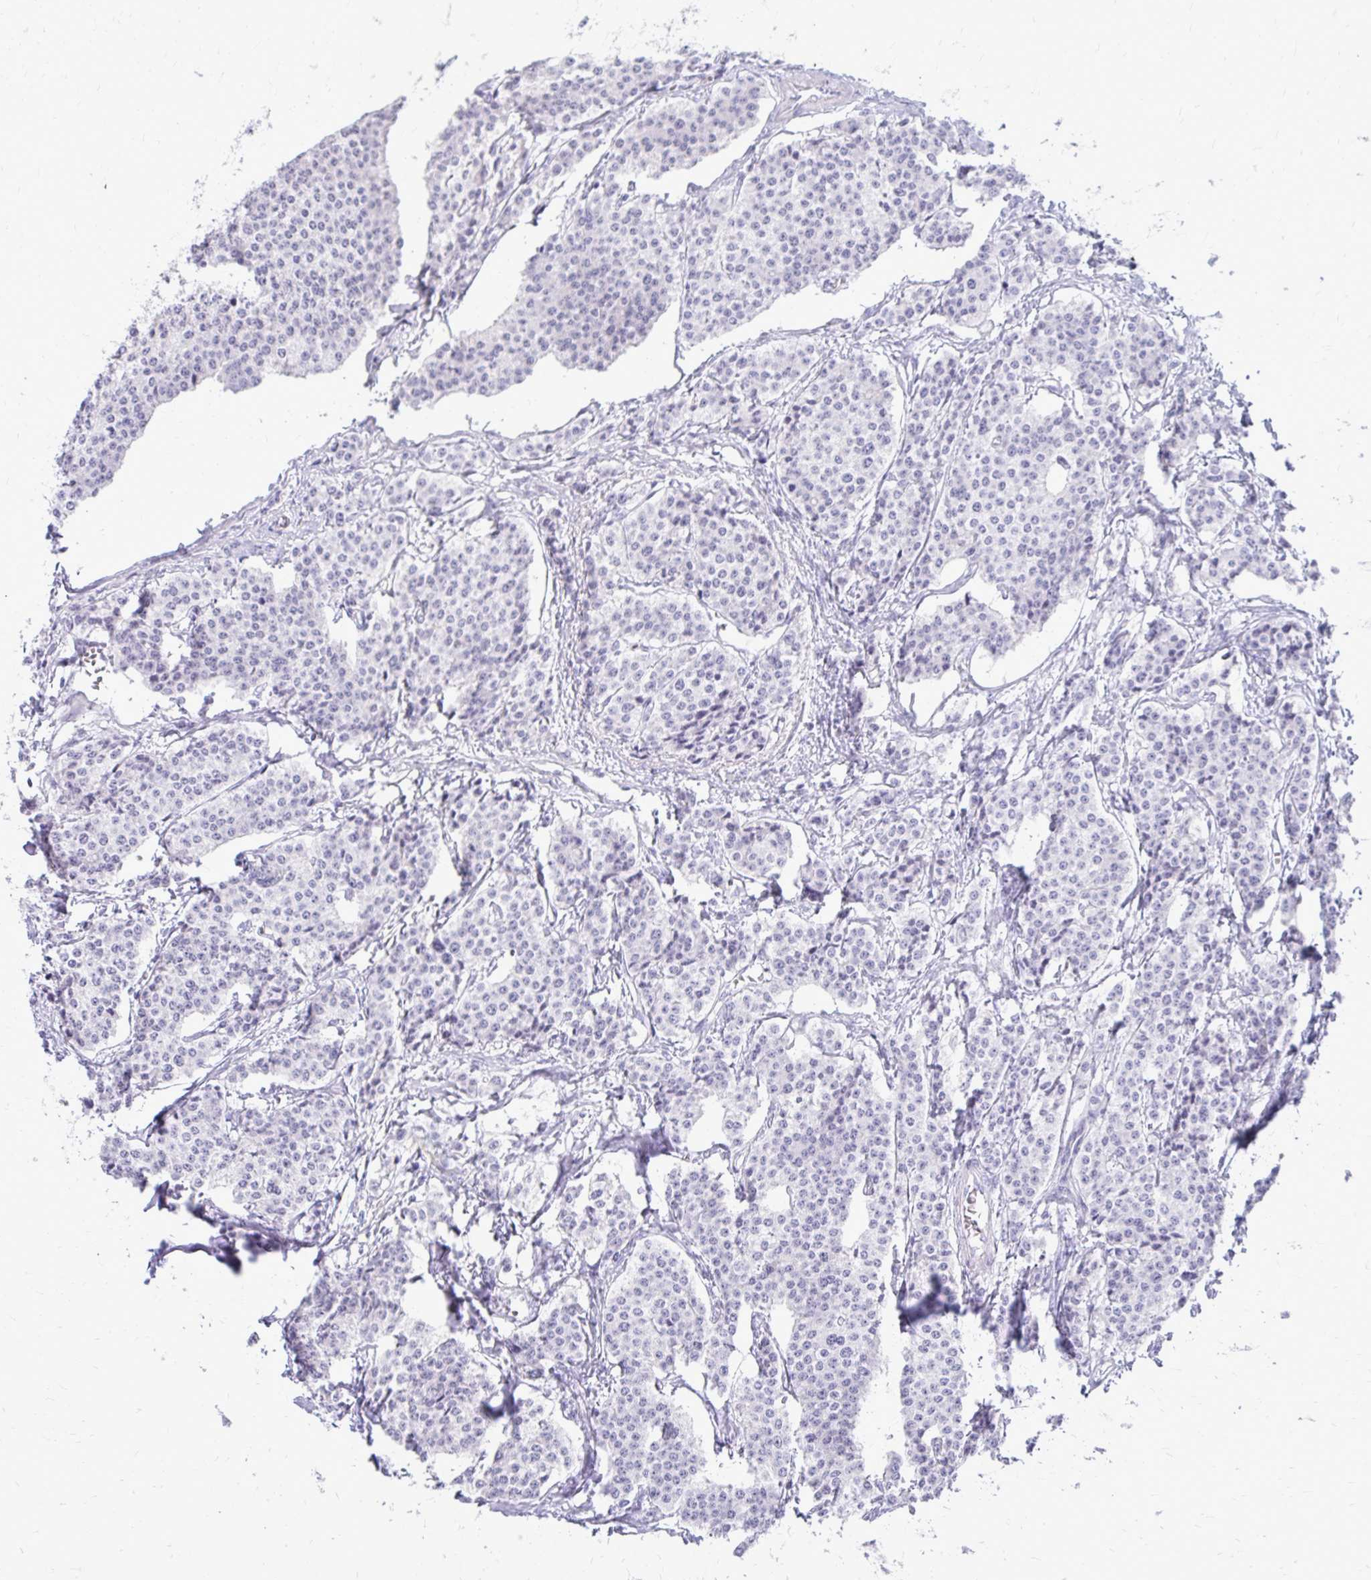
{"staining": {"intensity": "negative", "quantity": "none", "location": "none"}, "tissue": "carcinoid", "cell_type": "Tumor cells", "image_type": "cancer", "snomed": [{"axis": "morphology", "description": "Carcinoid, malignant, NOS"}, {"axis": "topography", "description": "Small intestine"}], "caption": "Human carcinoid stained for a protein using immunohistochemistry reveals no expression in tumor cells.", "gene": "RALYL", "patient": {"sex": "female", "age": 64}}